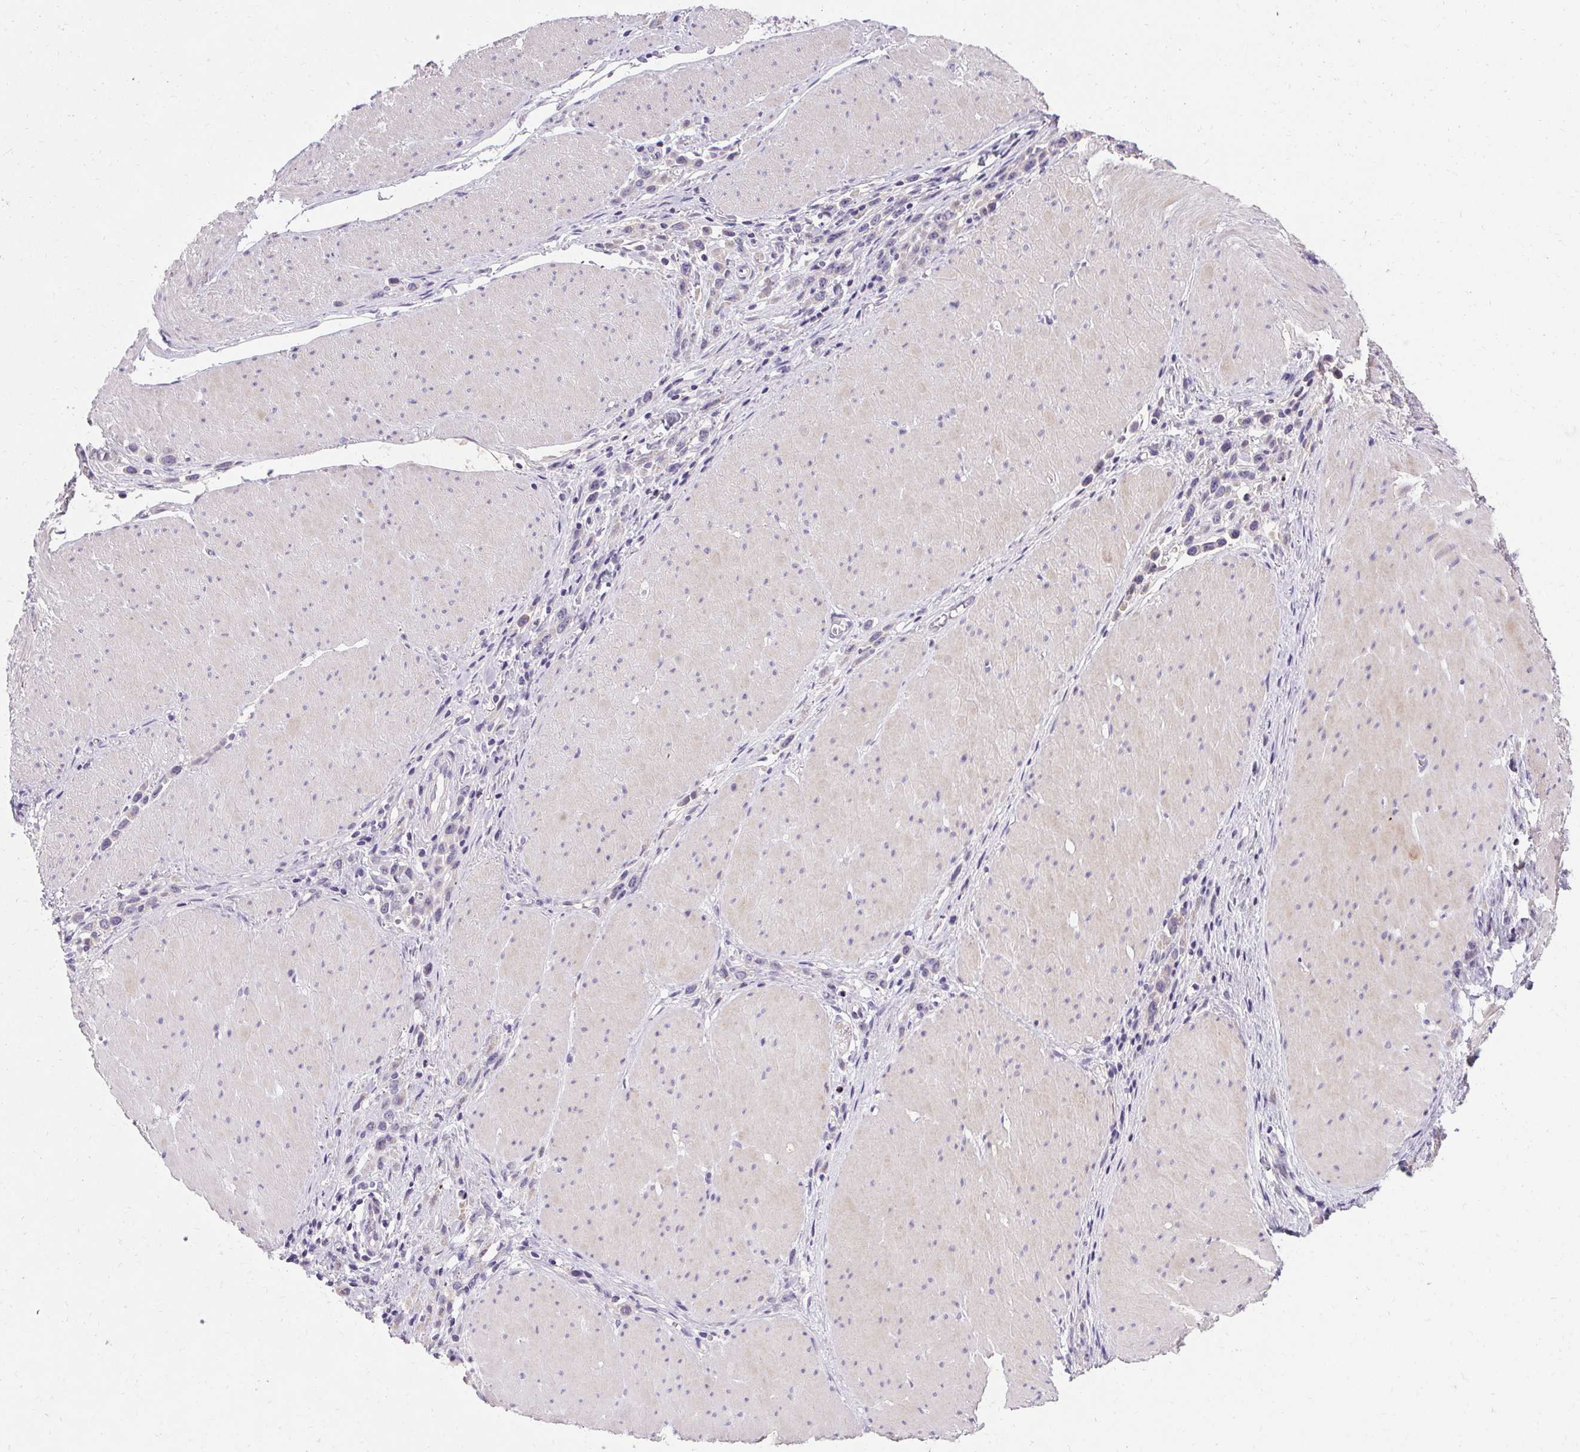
{"staining": {"intensity": "negative", "quantity": "none", "location": "none"}, "tissue": "stomach cancer", "cell_type": "Tumor cells", "image_type": "cancer", "snomed": [{"axis": "morphology", "description": "Adenocarcinoma, NOS"}, {"axis": "topography", "description": "Stomach"}], "caption": "A photomicrograph of adenocarcinoma (stomach) stained for a protein exhibits no brown staining in tumor cells.", "gene": "TRIP13", "patient": {"sex": "male", "age": 47}}